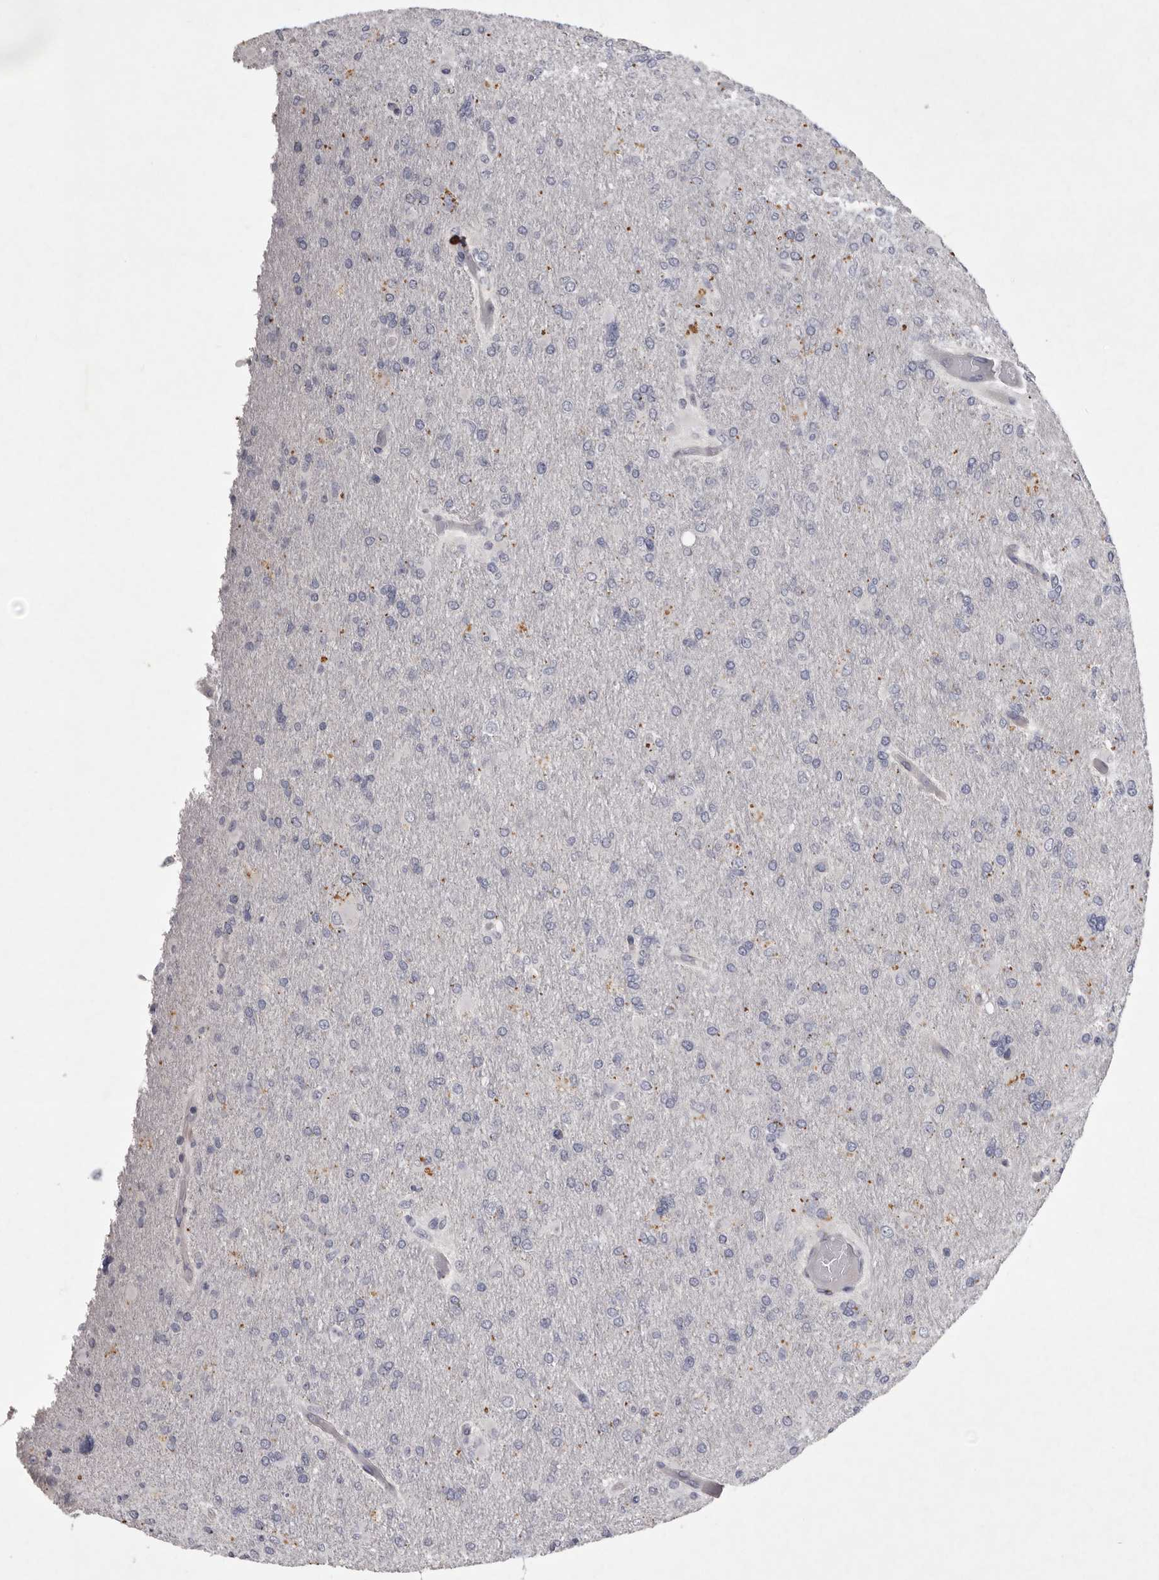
{"staining": {"intensity": "negative", "quantity": "none", "location": "none"}, "tissue": "glioma", "cell_type": "Tumor cells", "image_type": "cancer", "snomed": [{"axis": "morphology", "description": "Glioma, malignant, High grade"}, {"axis": "topography", "description": "Cerebral cortex"}], "caption": "An immunohistochemistry (IHC) photomicrograph of malignant high-grade glioma is shown. There is no staining in tumor cells of malignant high-grade glioma. (DAB (3,3'-diaminobenzidine) immunohistochemistry with hematoxylin counter stain).", "gene": "NKAIN4", "patient": {"sex": "female", "age": 36}}